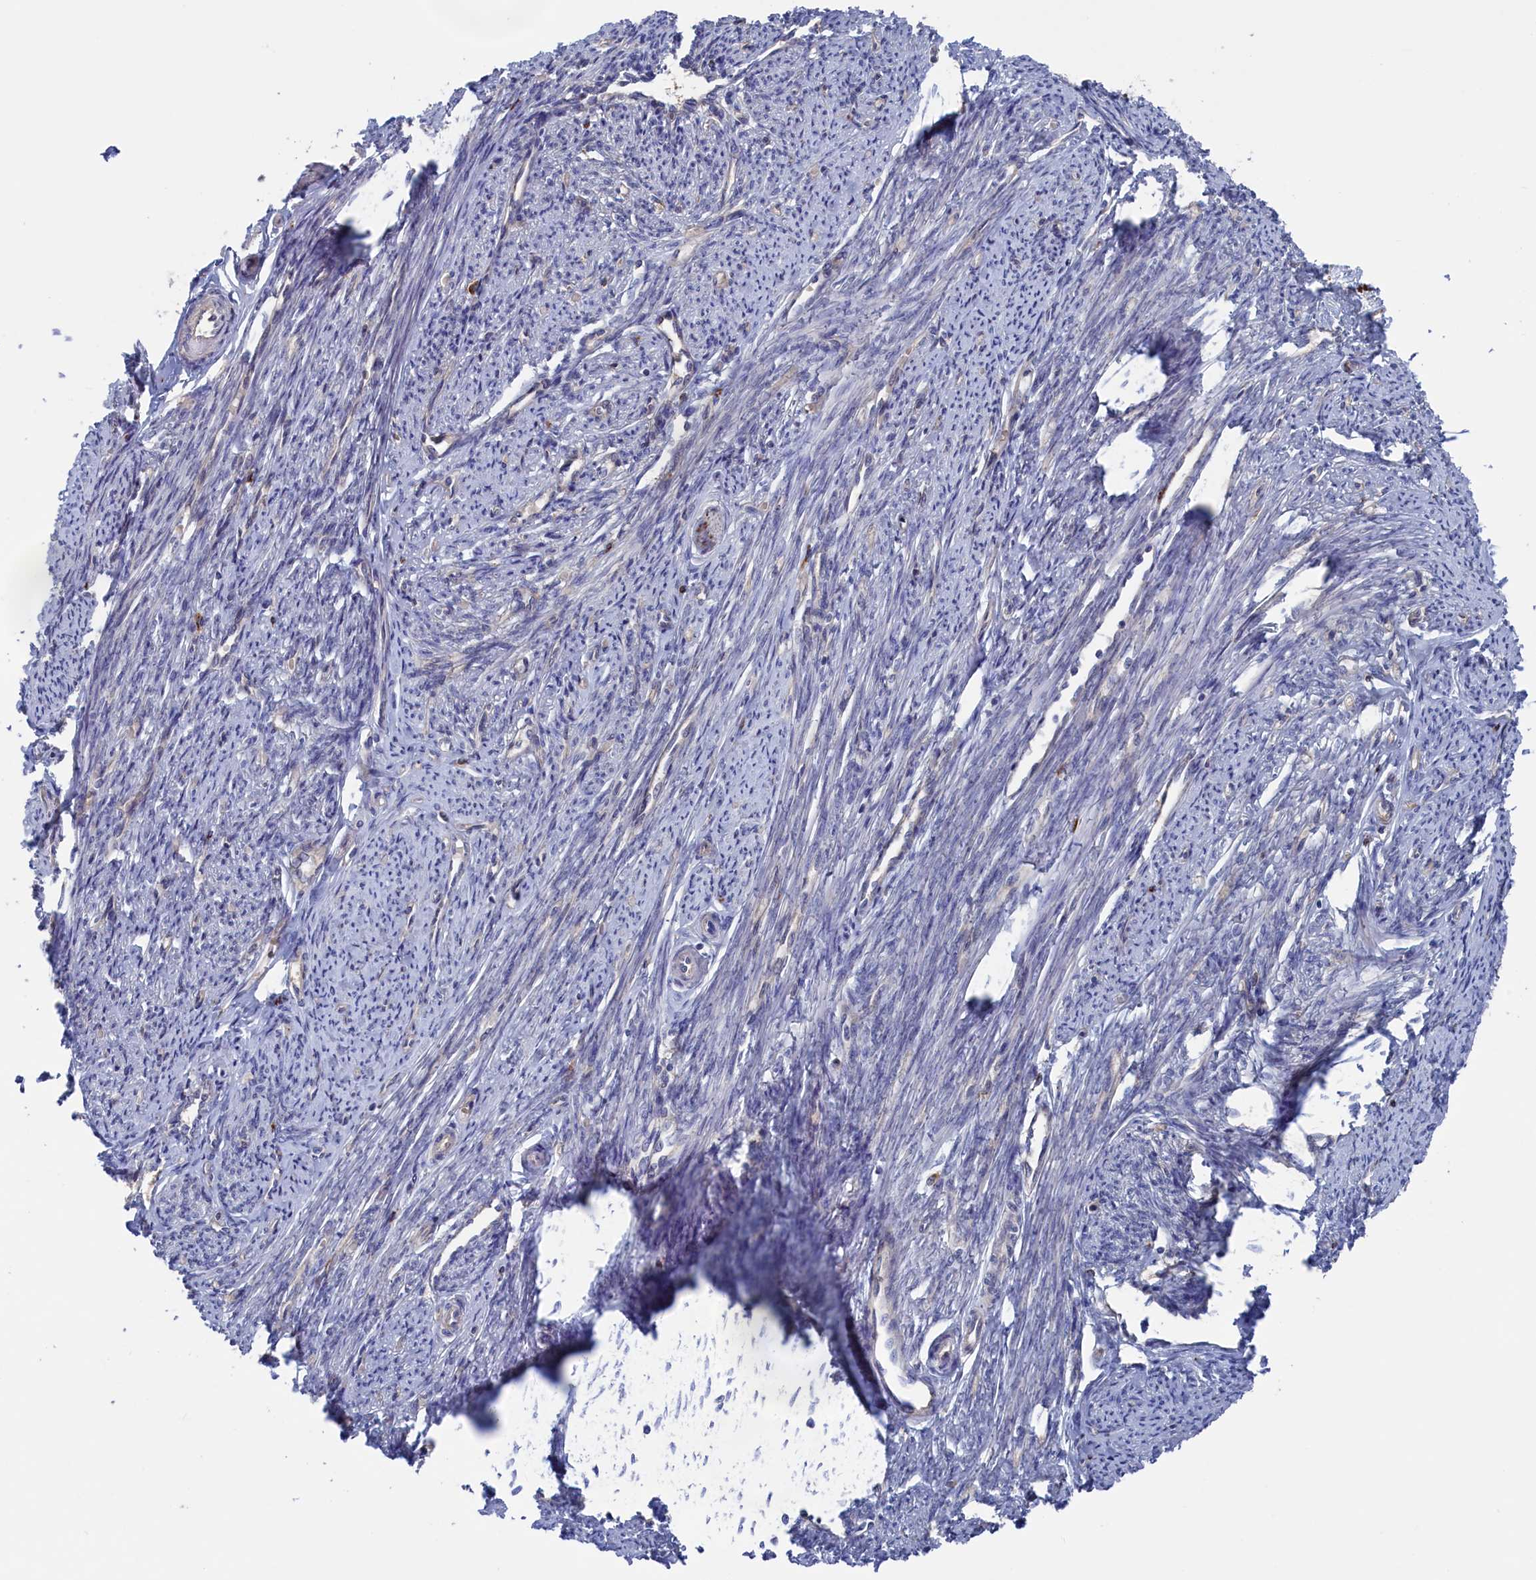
{"staining": {"intensity": "weak", "quantity": "25%-75%", "location": "cytoplasmic/membranous"}, "tissue": "smooth muscle", "cell_type": "Smooth muscle cells", "image_type": "normal", "snomed": [{"axis": "morphology", "description": "Normal tissue, NOS"}, {"axis": "topography", "description": "Smooth muscle"}, {"axis": "topography", "description": "Uterus"}], "caption": "High-power microscopy captured an immunohistochemistry (IHC) micrograph of normal smooth muscle, revealing weak cytoplasmic/membranous staining in approximately 25%-75% of smooth muscle cells.", "gene": "NUTF2", "patient": {"sex": "female", "age": 59}}